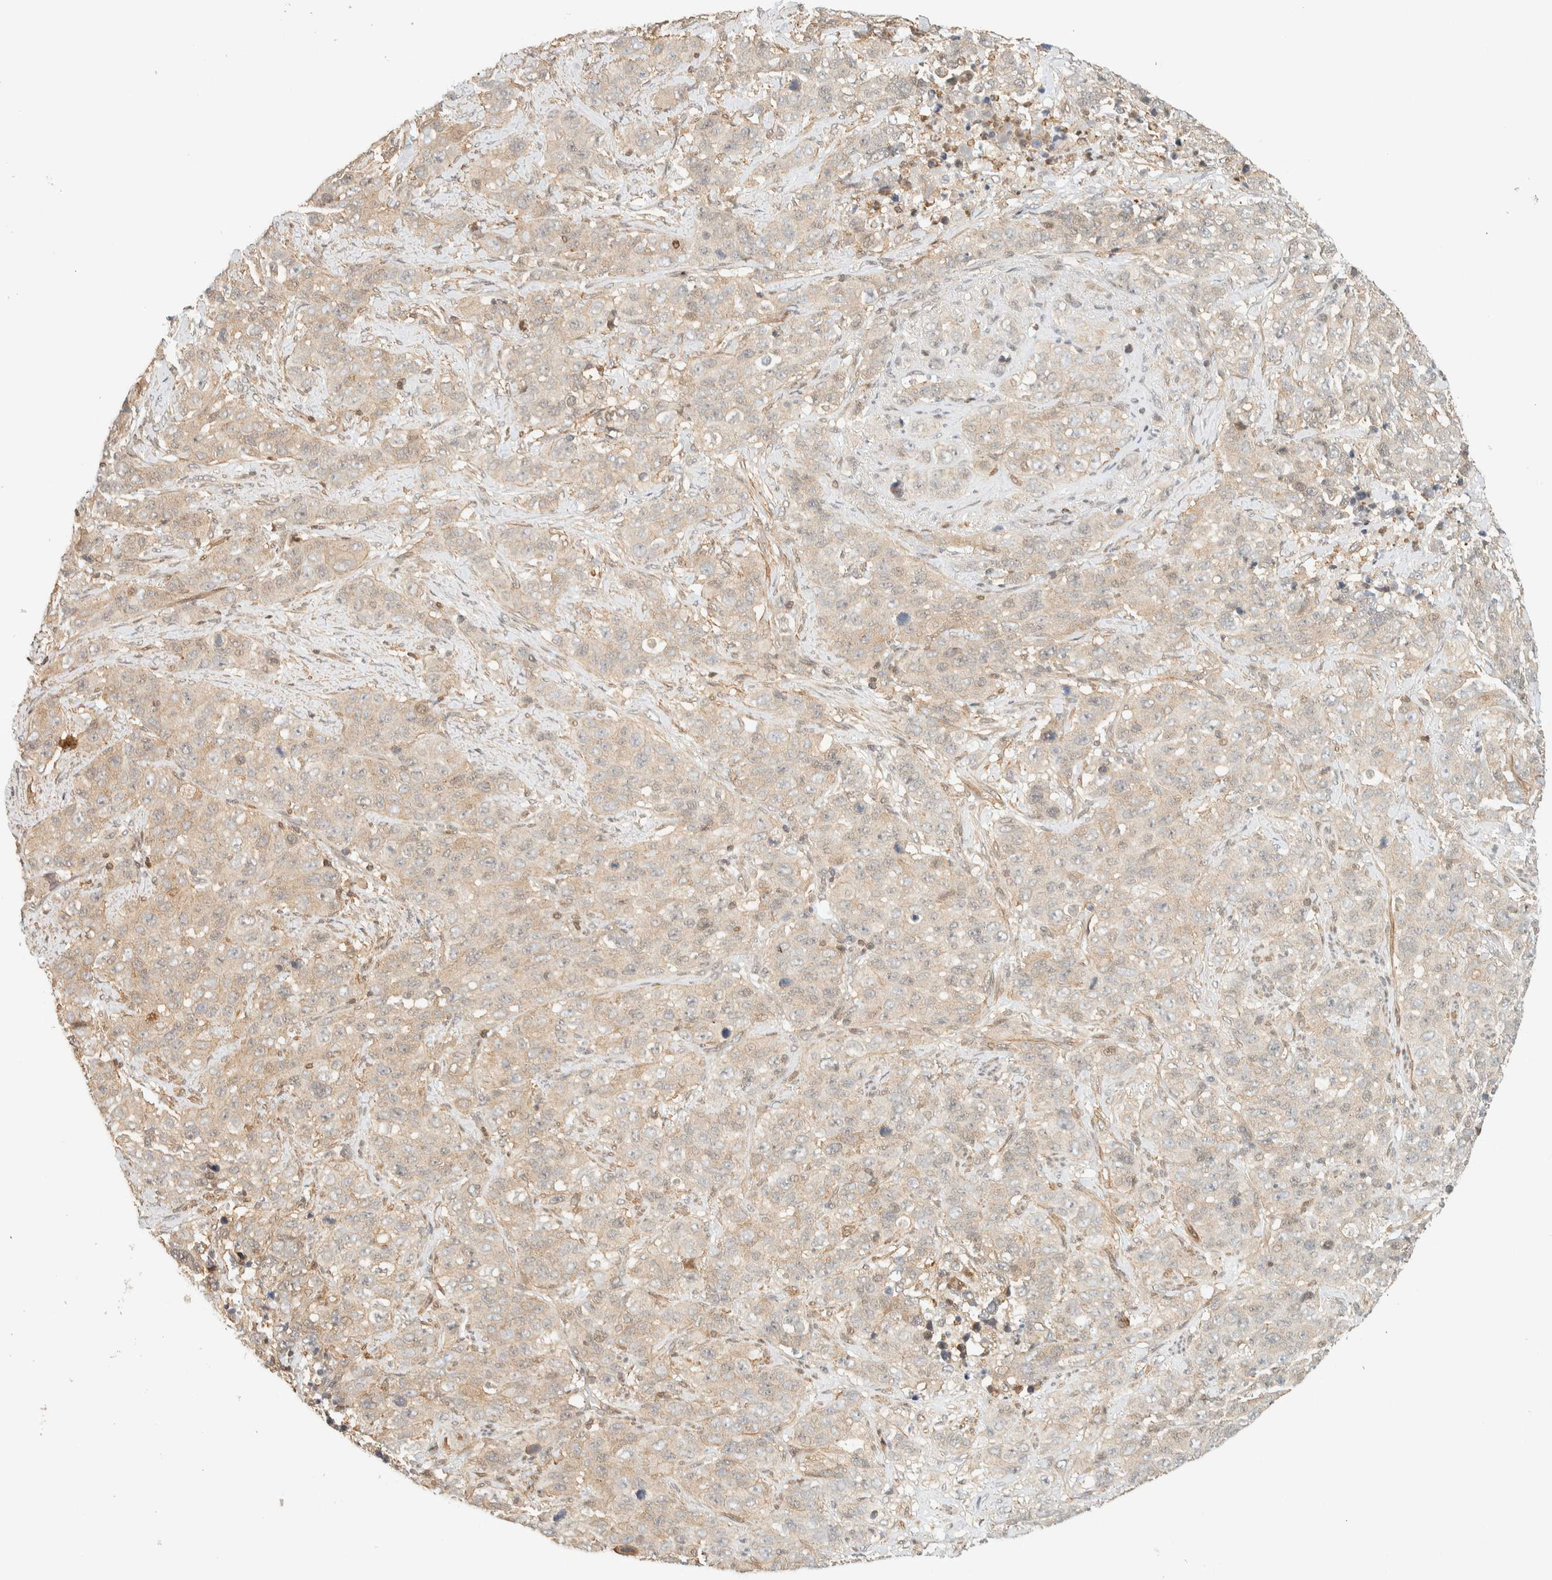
{"staining": {"intensity": "weak", "quantity": "<25%", "location": "cytoplasmic/membranous"}, "tissue": "stomach cancer", "cell_type": "Tumor cells", "image_type": "cancer", "snomed": [{"axis": "morphology", "description": "Adenocarcinoma, NOS"}, {"axis": "topography", "description": "Stomach"}], "caption": "Stomach adenocarcinoma stained for a protein using immunohistochemistry exhibits no staining tumor cells.", "gene": "ARFGEF1", "patient": {"sex": "male", "age": 48}}